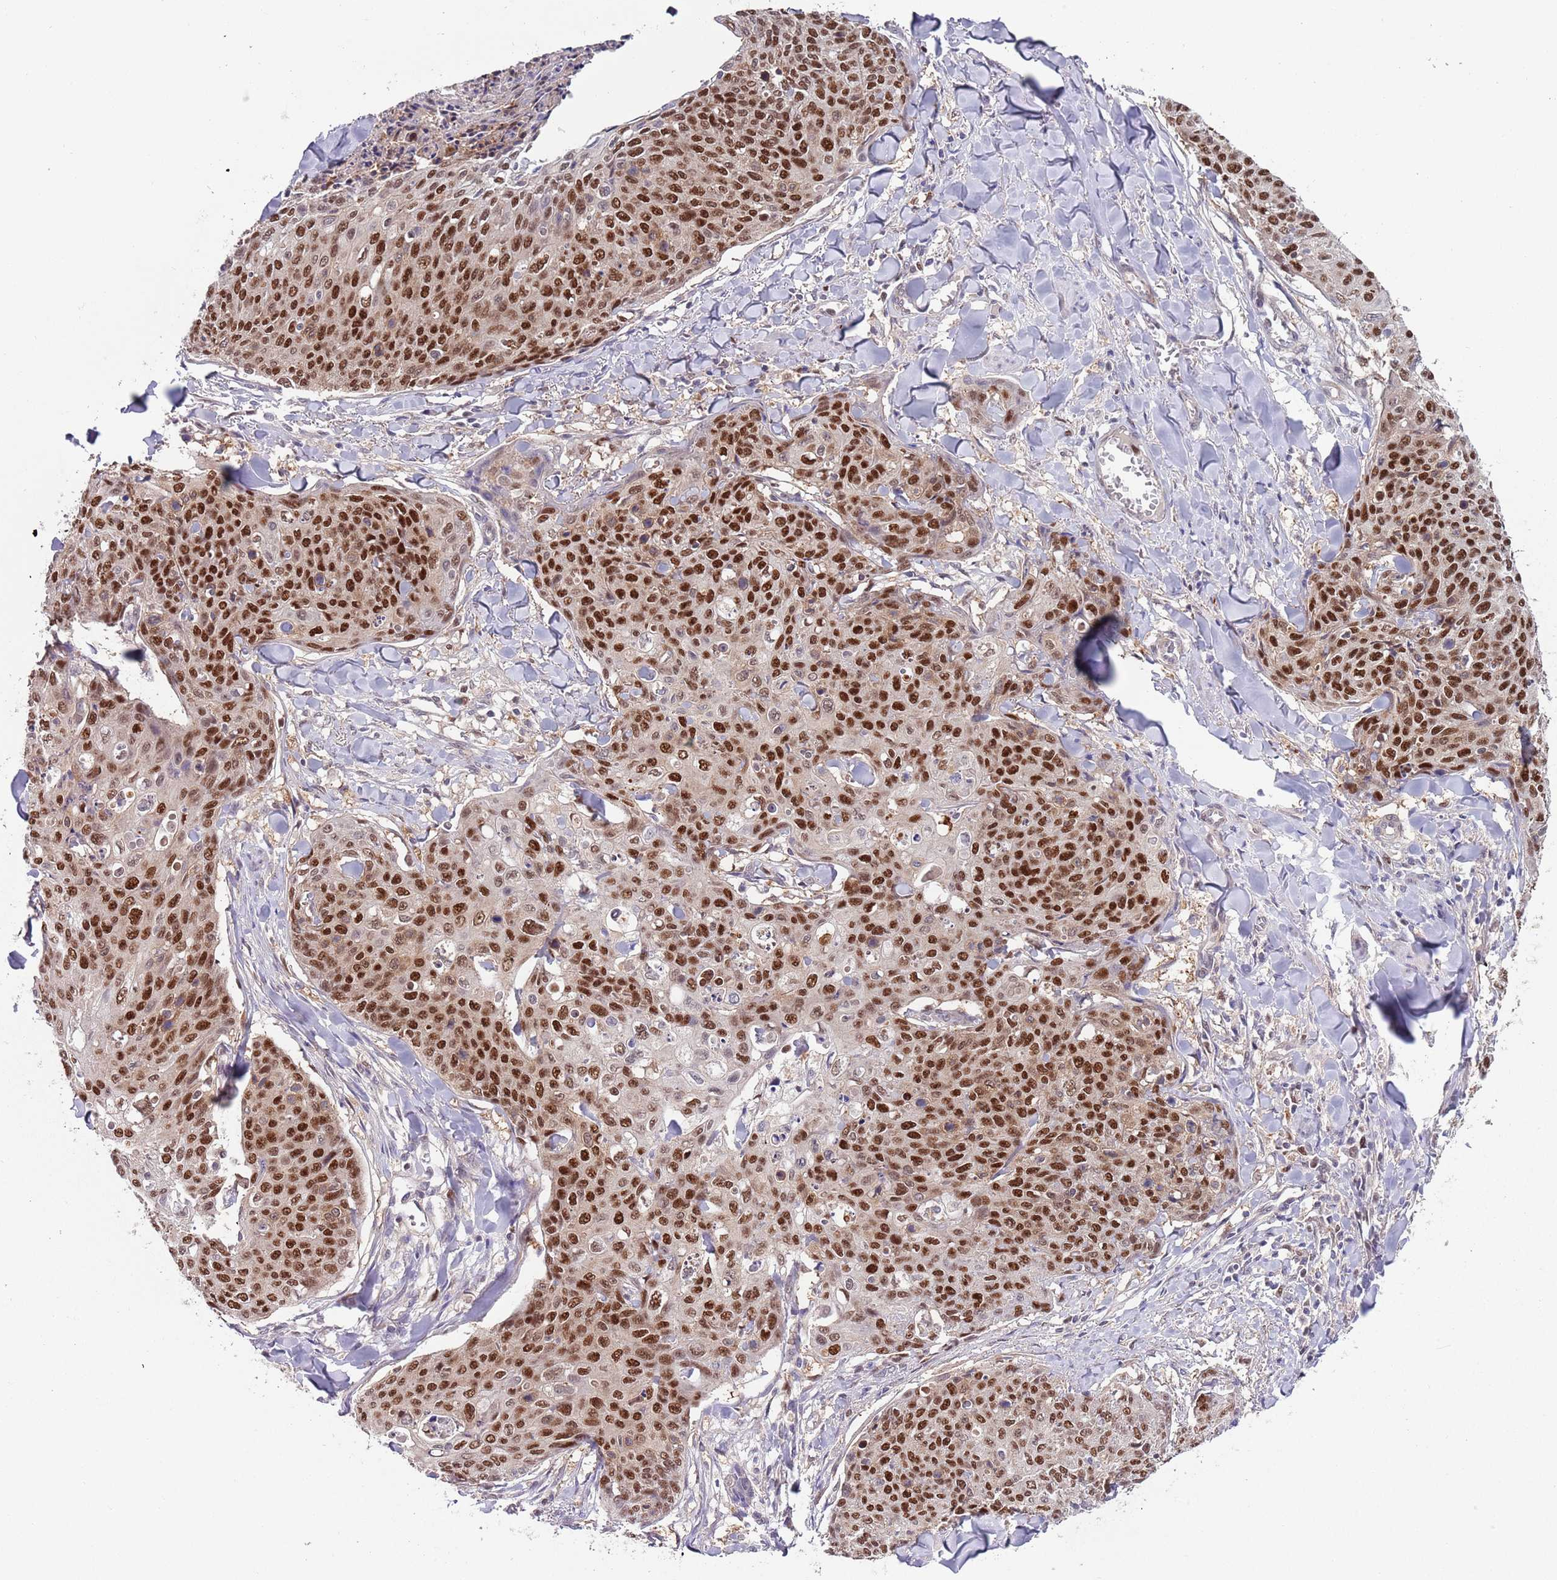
{"staining": {"intensity": "strong", "quantity": ">75%", "location": "nuclear"}, "tissue": "skin cancer", "cell_type": "Tumor cells", "image_type": "cancer", "snomed": [{"axis": "morphology", "description": "Squamous cell carcinoma, NOS"}, {"axis": "topography", "description": "Skin"}, {"axis": "topography", "description": "Vulva"}], "caption": "Skin squamous cell carcinoma stained with DAB (3,3'-diaminobenzidine) IHC exhibits high levels of strong nuclear expression in about >75% of tumor cells.", "gene": "RMND5B", "patient": {"sex": "female", "age": 85}}